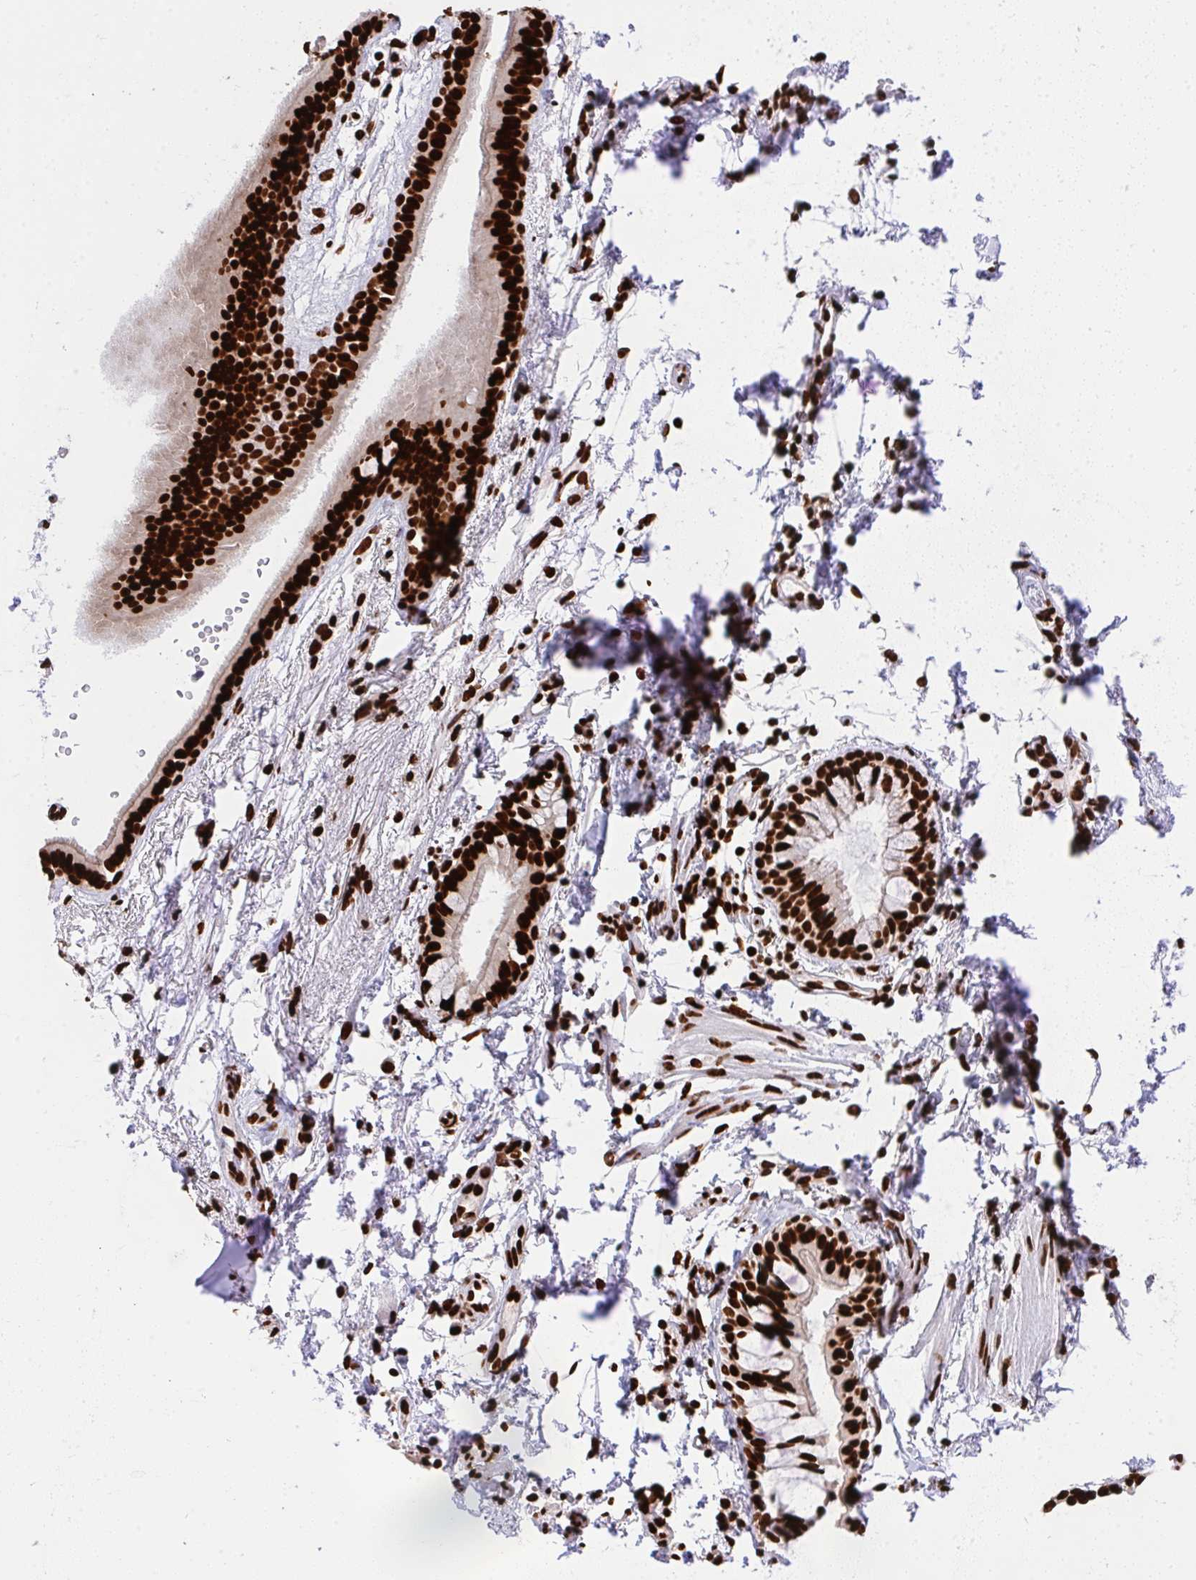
{"staining": {"intensity": "strong", "quantity": ">75%", "location": "nuclear"}, "tissue": "bronchus", "cell_type": "Respiratory epithelial cells", "image_type": "normal", "snomed": [{"axis": "morphology", "description": "Normal tissue, NOS"}, {"axis": "topography", "description": "Cartilage tissue"}, {"axis": "topography", "description": "Bronchus"}, {"axis": "topography", "description": "Peripheral nerve tissue"}], "caption": "This is a photomicrograph of IHC staining of benign bronchus, which shows strong positivity in the nuclear of respiratory epithelial cells.", "gene": "HNRNPL", "patient": {"sex": "female", "age": 59}}